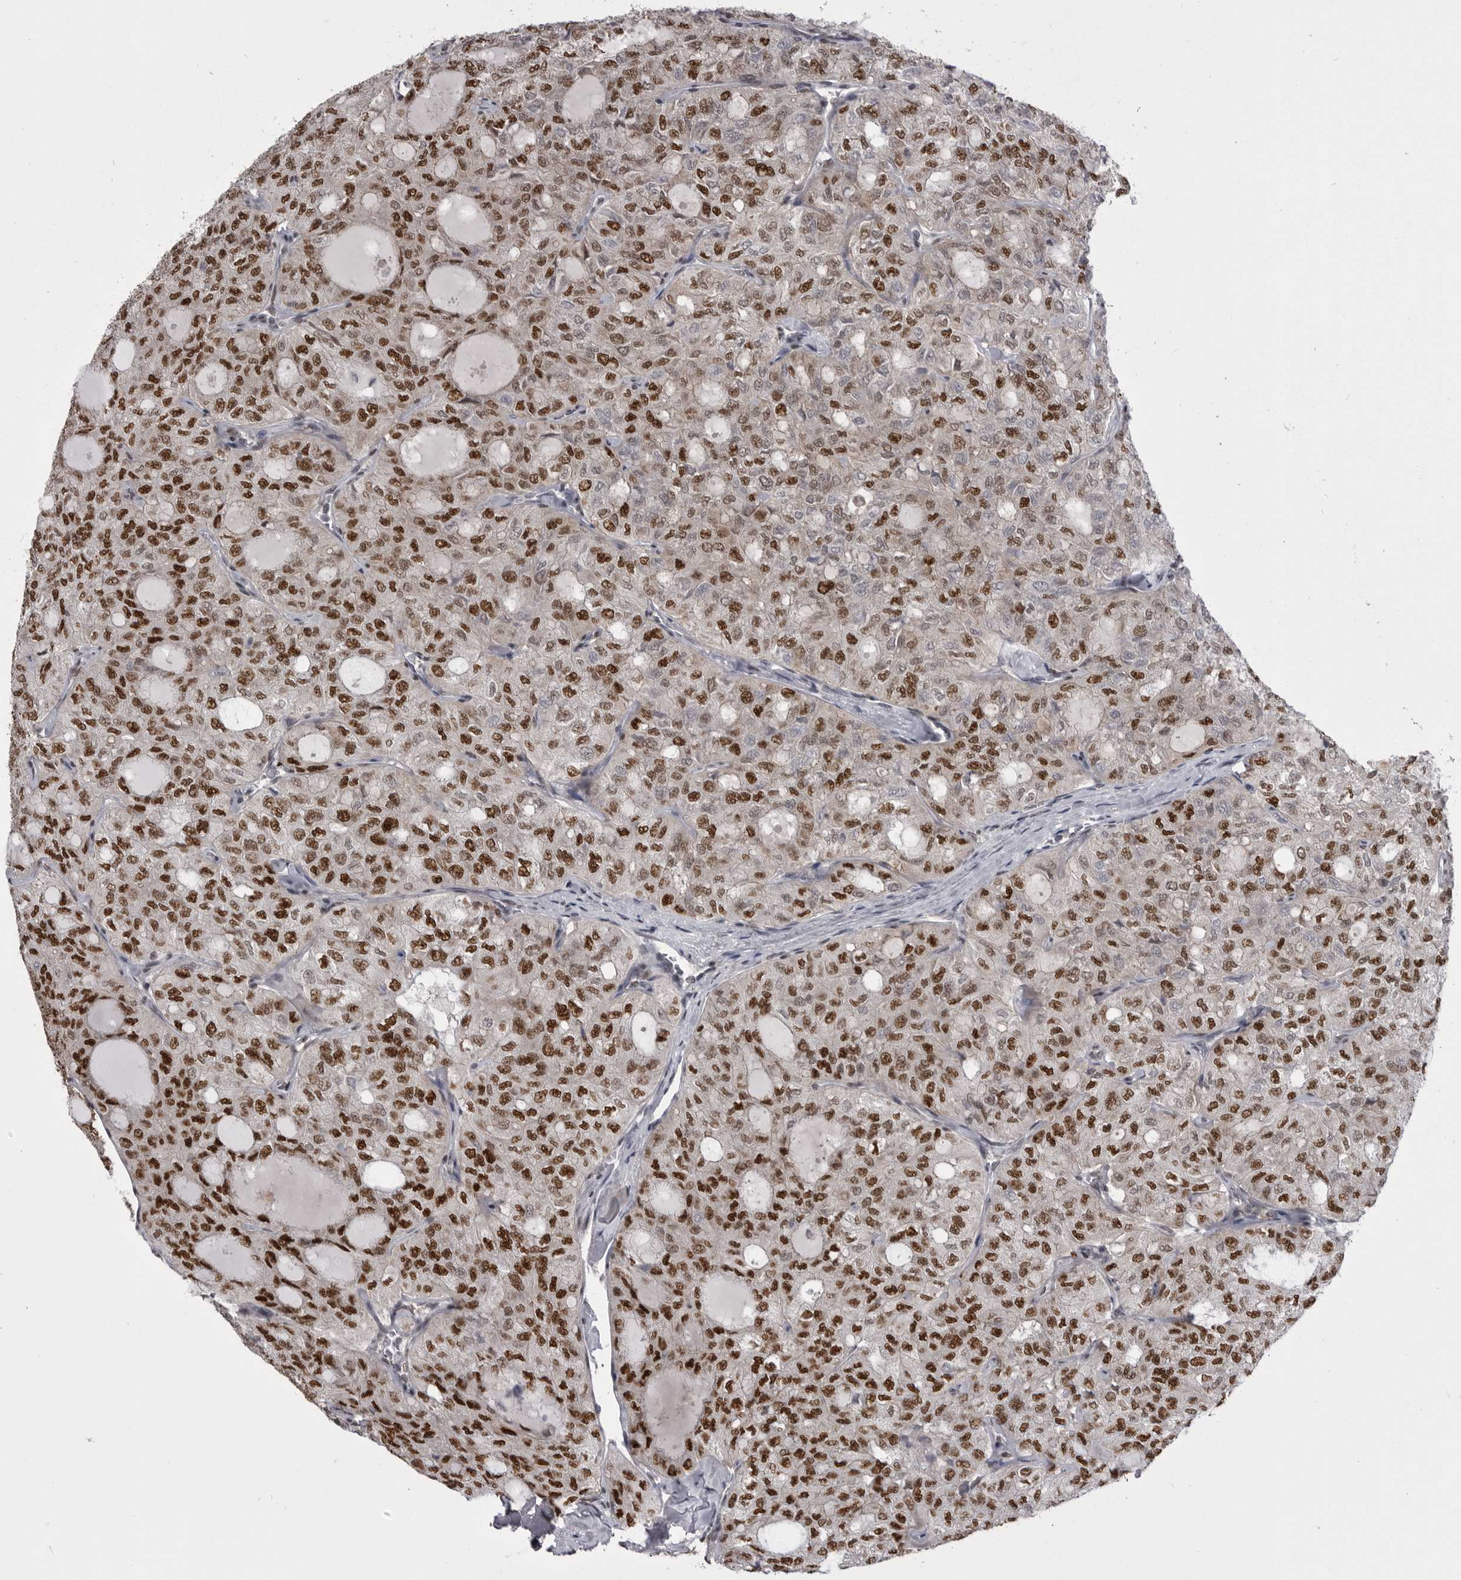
{"staining": {"intensity": "strong", "quantity": ">75%", "location": "nuclear"}, "tissue": "thyroid cancer", "cell_type": "Tumor cells", "image_type": "cancer", "snomed": [{"axis": "morphology", "description": "Follicular adenoma carcinoma, NOS"}, {"axis": "topography", "description": "Thyroid gland"}], "caption": "This image reveals immunohistochemistry staining of human thyroid follicular adenoma carcinoma, with high strong nuclear expression in about >75% of tumor cells.", "gene": "MEPCE", "patient": {"sex": "male", "age": 75}}